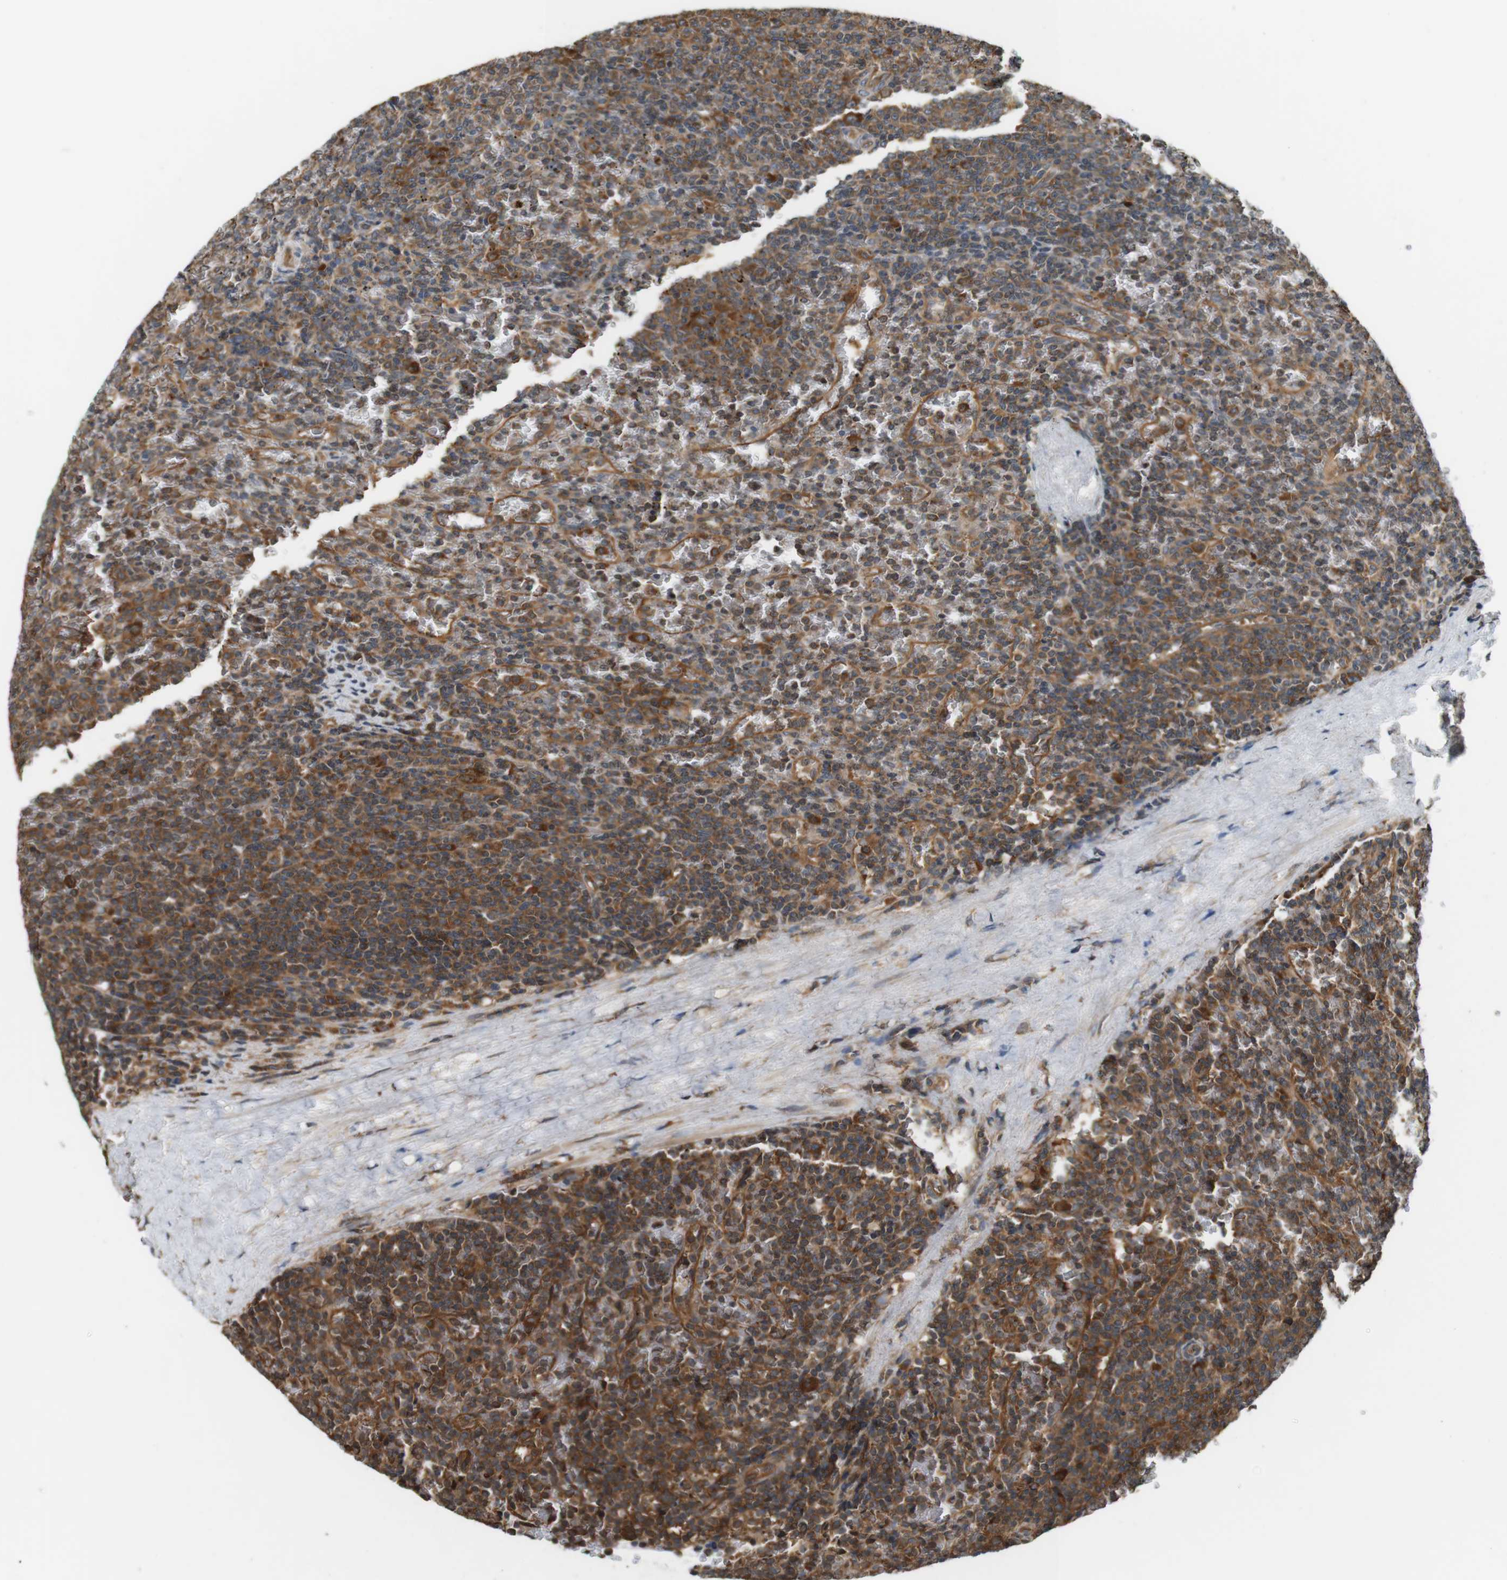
{"staining": {"intensity": "moderate", "quantity": ">75%", "location": "cytoplasmic/membranous"}, "tissue": "lymphoma", "cell_type": "Tumor cells", "image_type": "cancer", "snomed": [{"axis": "morphology", "description": "Malignant lymphoma, non-Hodgkin's type, Low grade"}, {"axis": "topography", "description": "Spleen"}], "caption": "This histopathology image demonstrates lymphoma stained with IHC to label a protein in brown. The cytoplasmic/membranous of tumor cells show moderate positivity for the protein. Nuclei are counter-stained blue.", "gene": "PA2G4", "patient": {"sex": "female", "age": 77}}